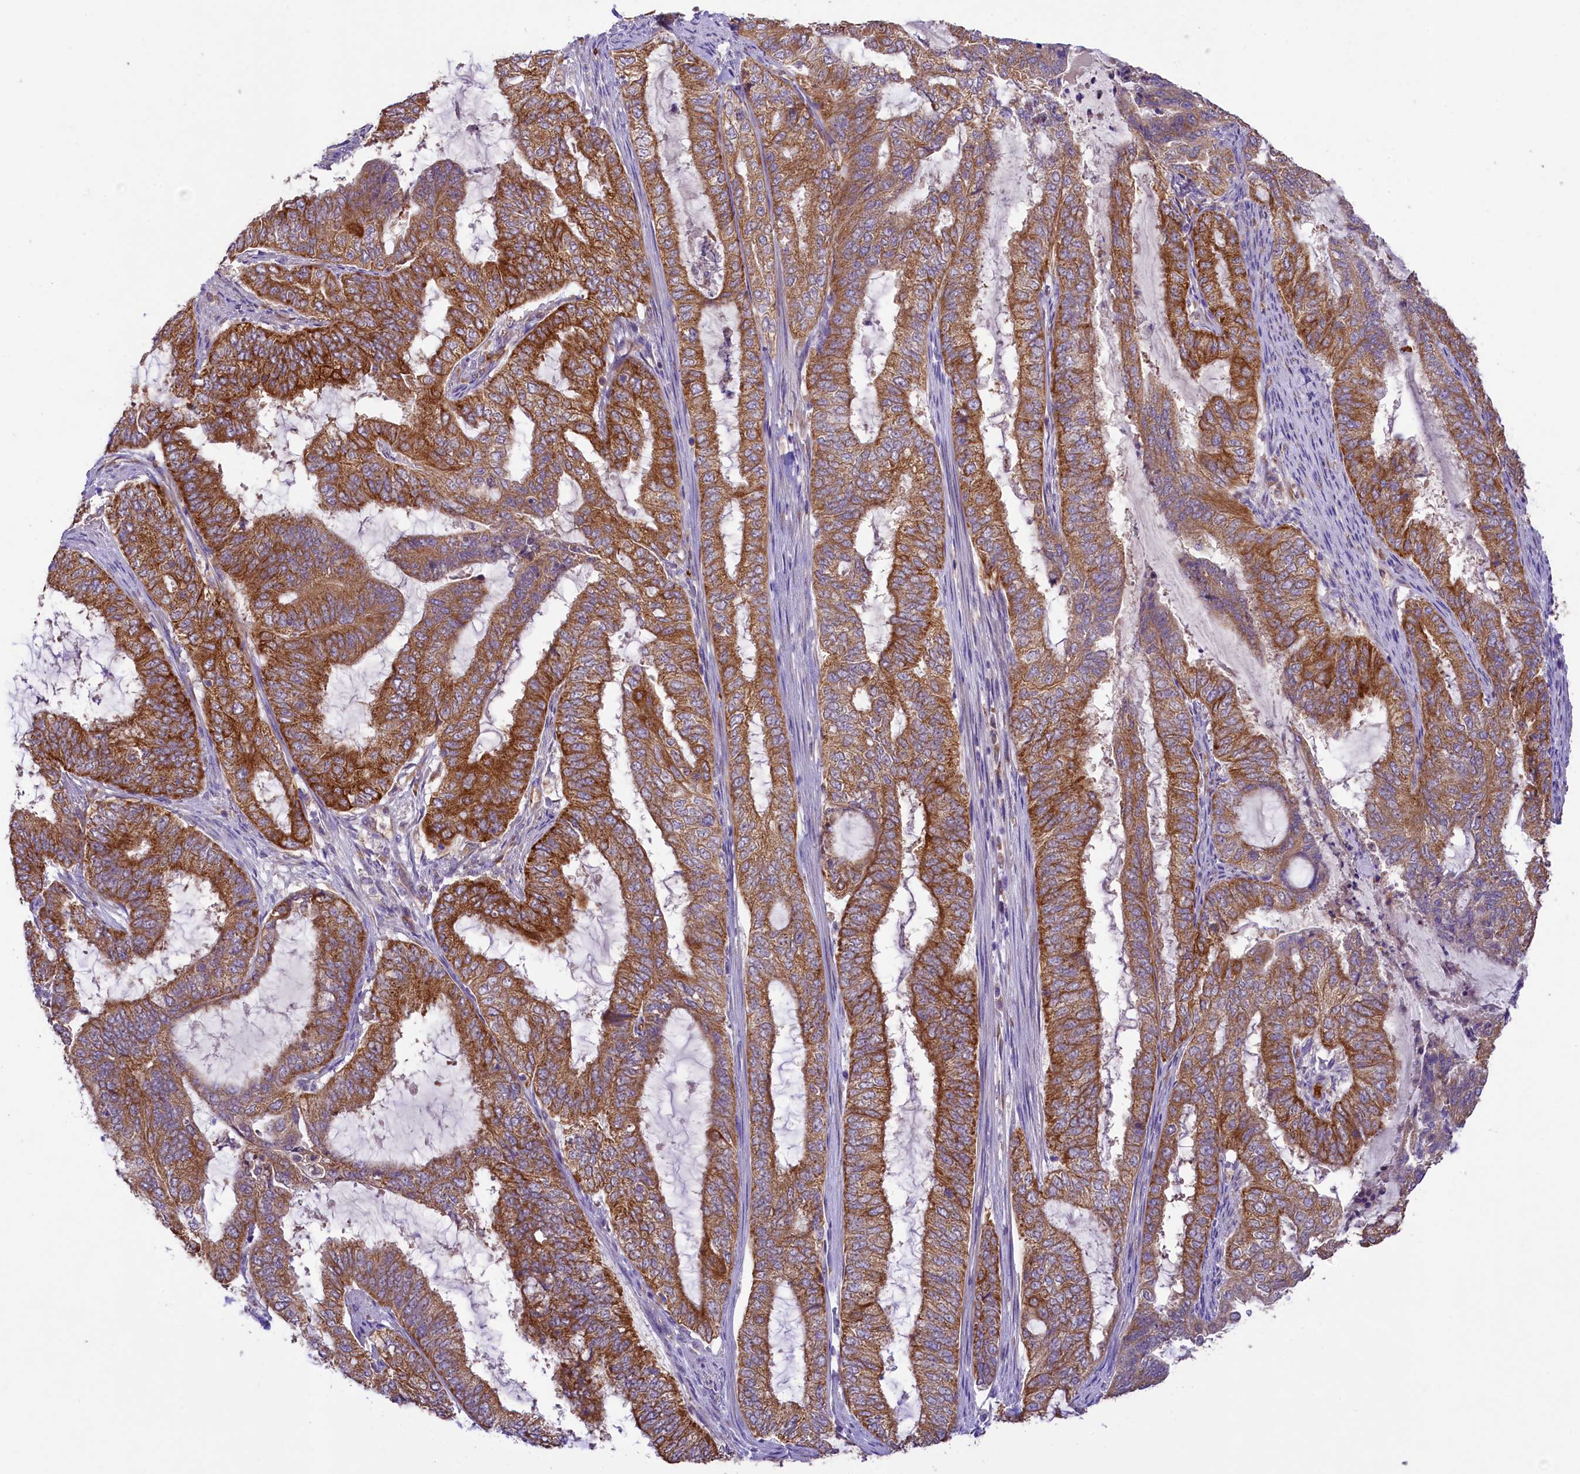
{"staining": {"intensity": "strong", "quantity": ">75%", "location": "cytoplasmic/membranous"}, "tissue": "endometrial cancer", "cell_type": "Tumor cells", "image_type": "cancer", "snomed": [{"axis": "morphology", "description": "Adenocarcinoma, NOS"}, {"axis": "topography", "description": "Endometrium"}], "caption": "DAB (3,3'-diaminobenzidine) immunohistochemical staining of human adenocarcinoma (endometrial) displays strong cytoplasmic/membranous protein staining in approximately >75% of tumor cells. (Stains: DAB in brown, nuclei in blue, Microscopy: brightfield microscopy at high magnification).", "gene": "LARP4", "patient": {"sex": "female", "age": 51}}